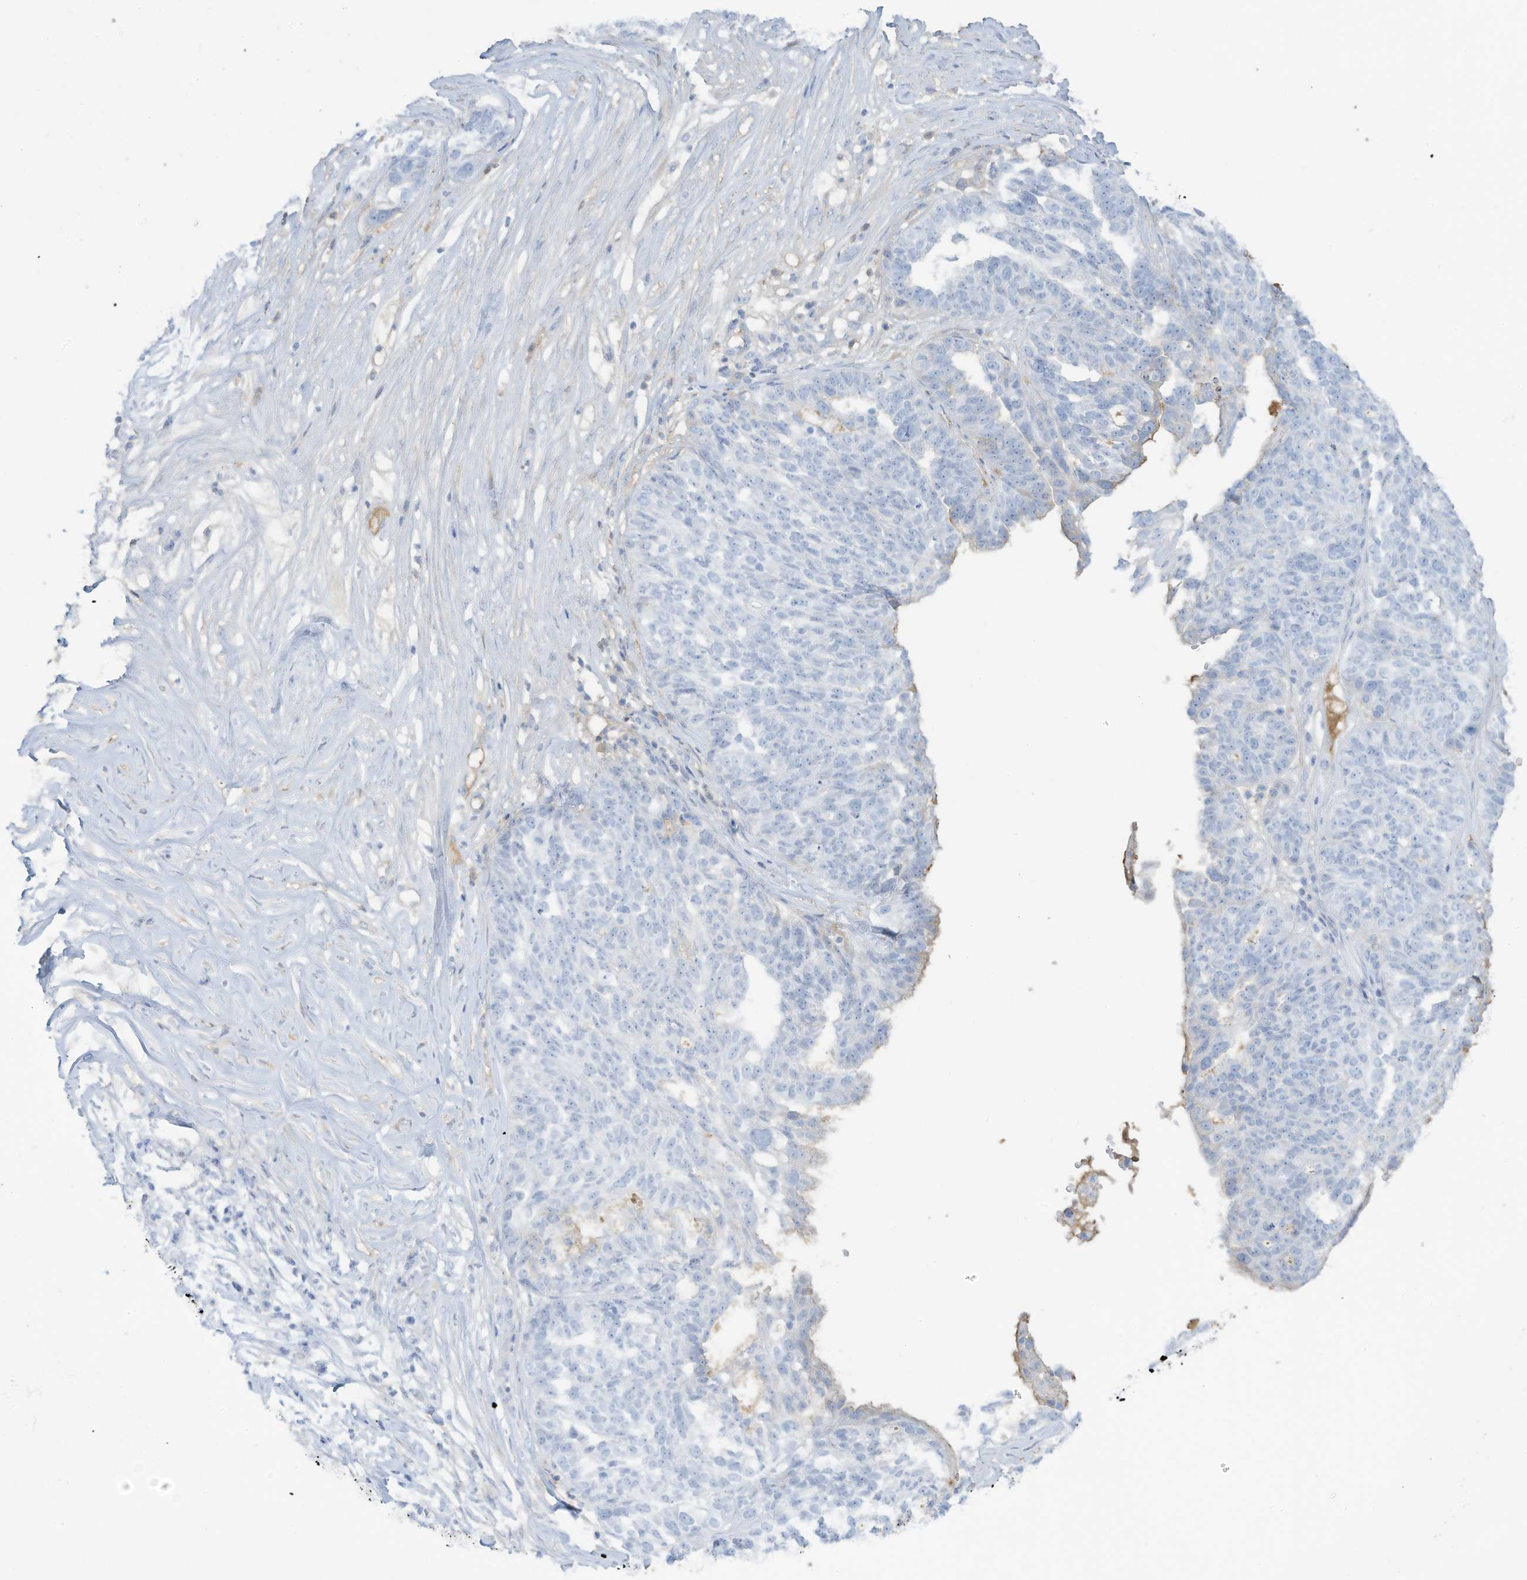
{"staining": {"intensity": "negative", "quantity": "none", "location": "none"}, "tissue": "ovarian cancer", "cell_type": "Tumor cells", "image_type": "cancer", "snomed": [{"axis": "morphology", "description": "Cystadenocarcinoma, serous, NOS"}, {"axis": "topography", "description": "Ovary"}], "caption": "Tumor cells show no significant positivity in ovarian cancer.", "gene": "HSD17B13", "patient": {"sex": "female", "age": 59}}